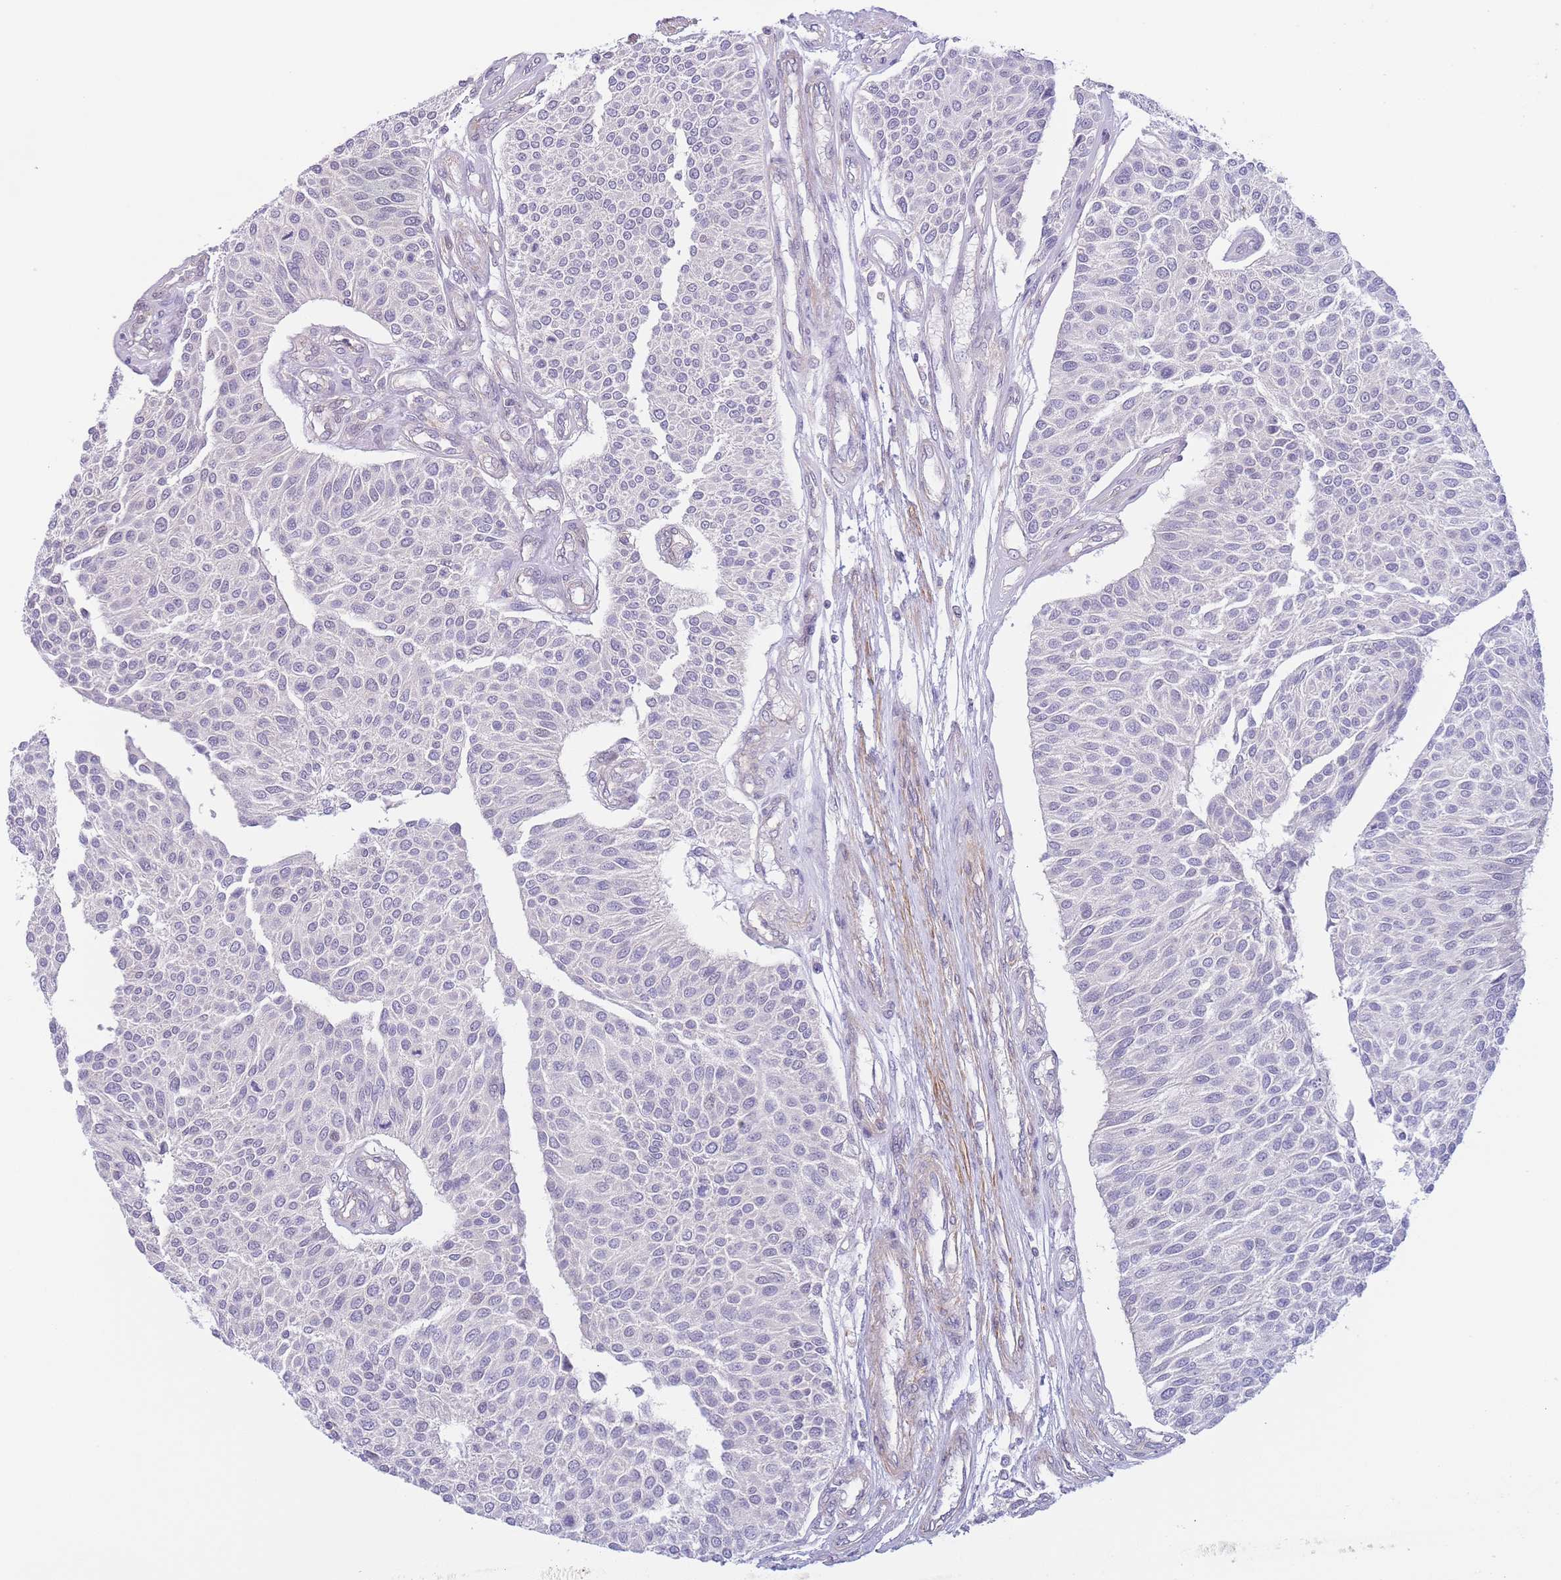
{"staining": {"intensity": "negative", "quantity": "none", "location": "none"}, "tissue": "urothelial cancer", "cell_type": "Tumor cells", "image_type": "cancer", "snomed": [{"axis": "morphology", "description": "Urothelial carcinoma, NOS"}, {"axis": "topography", "description": "Urinary bladder"}], "caption": "The immunohistochemistry (IHC) image has no significant staining in tumor cells of urothelial cancer tissue.", "gene": "C9orf152", "patient": {"sex": "male", "age": 55}}